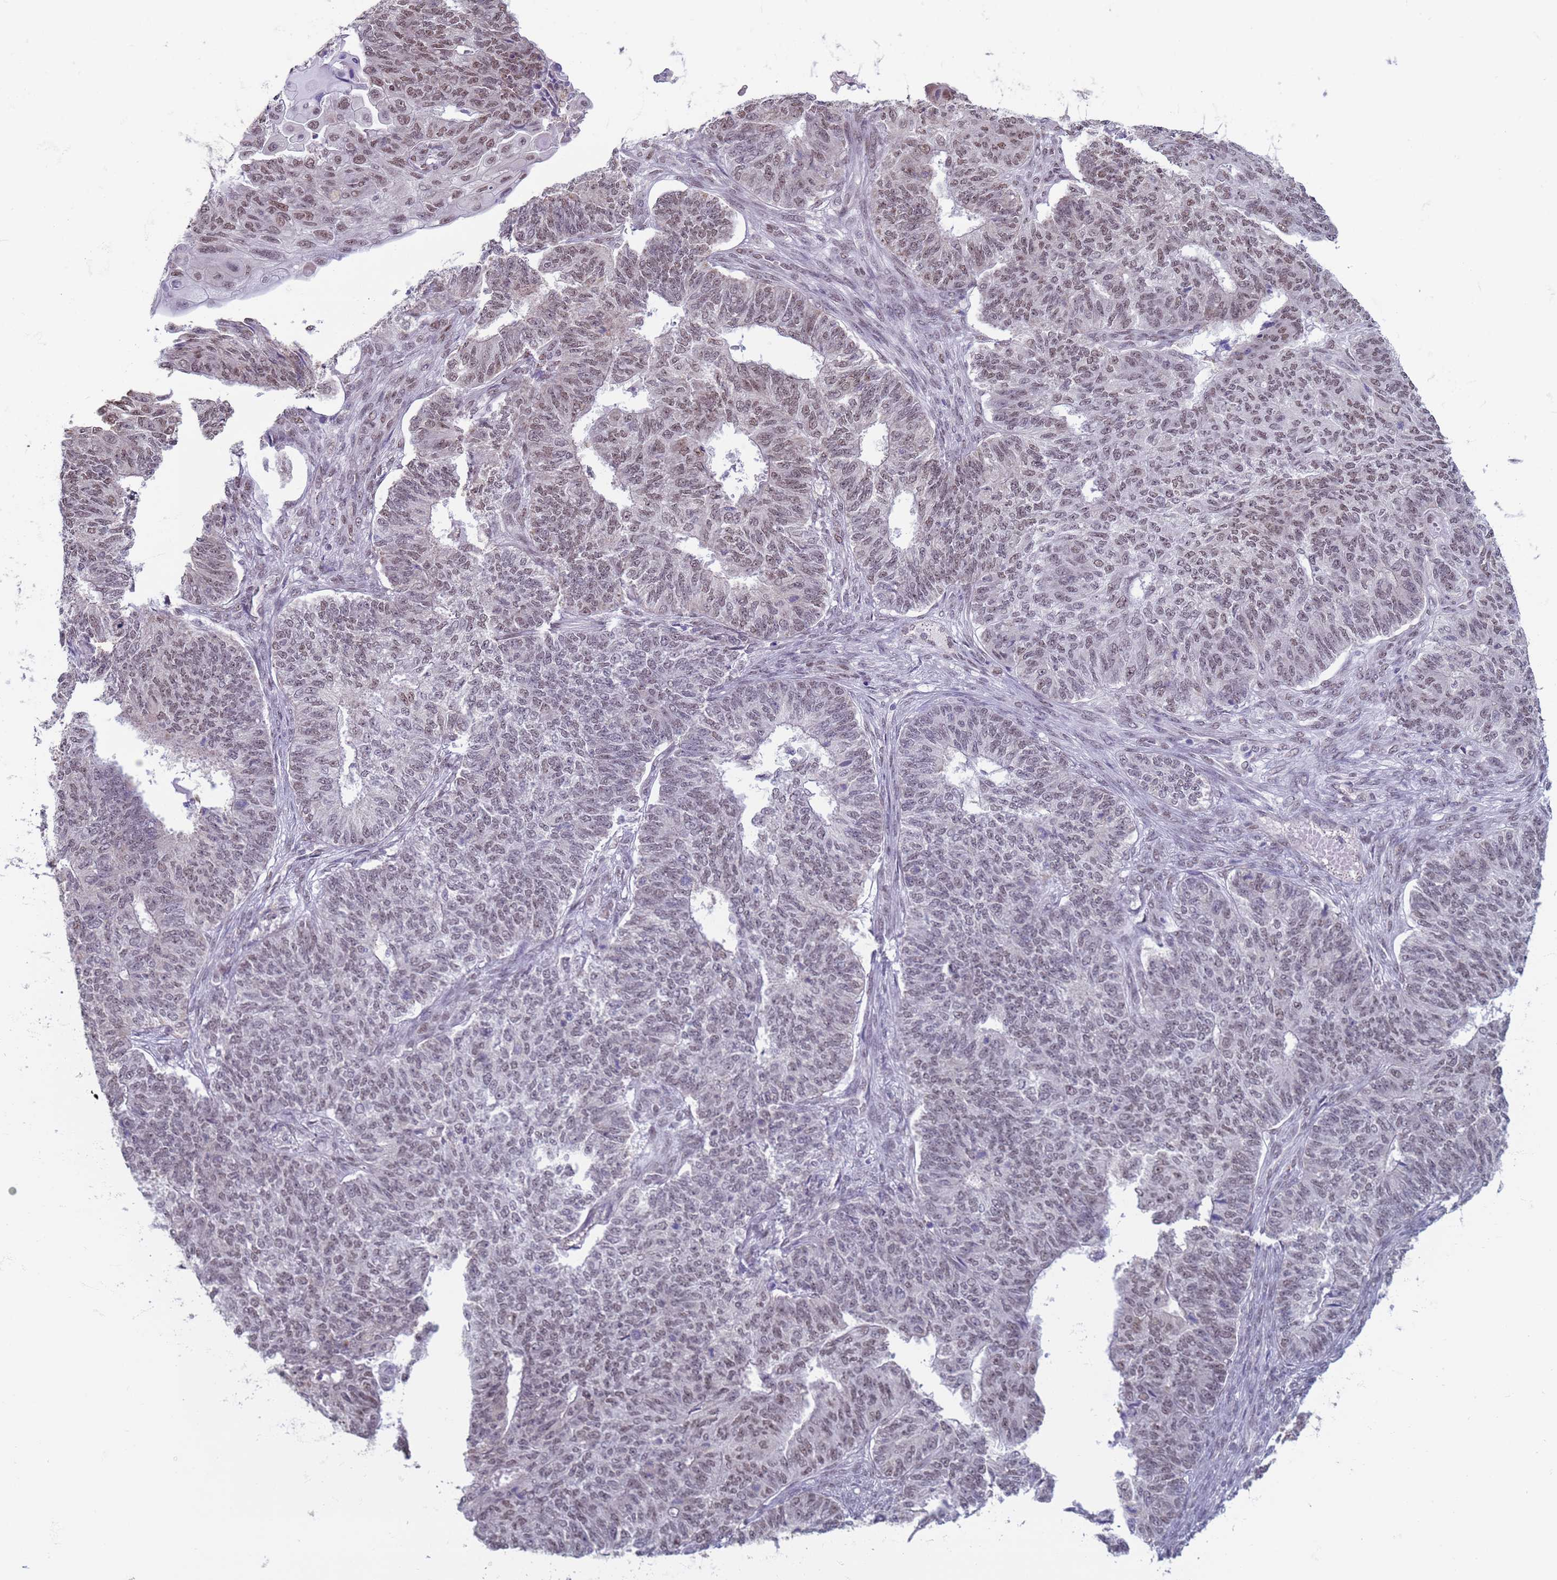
{"staining": {"intensity": "weak", "quantity": "25%-75%", "location": "nuclear"}, "tissue": "endometrial cancer", "cell_type": "Tumor cells", "image_type": "cancer", "snomed": [{"axis": "morphology", "description": "Adenocarcinoma, NOS"}, {"axis": "topography", "description": "Endometrium"}], "caption": "Protein positivity by IHC reveals weak nuclear staining in approximately 25%-75% of tumor cells in adenocarcinoma (endometrial).", "gene": "SAE1", "patient": {"sex": "female", "age": 32}}